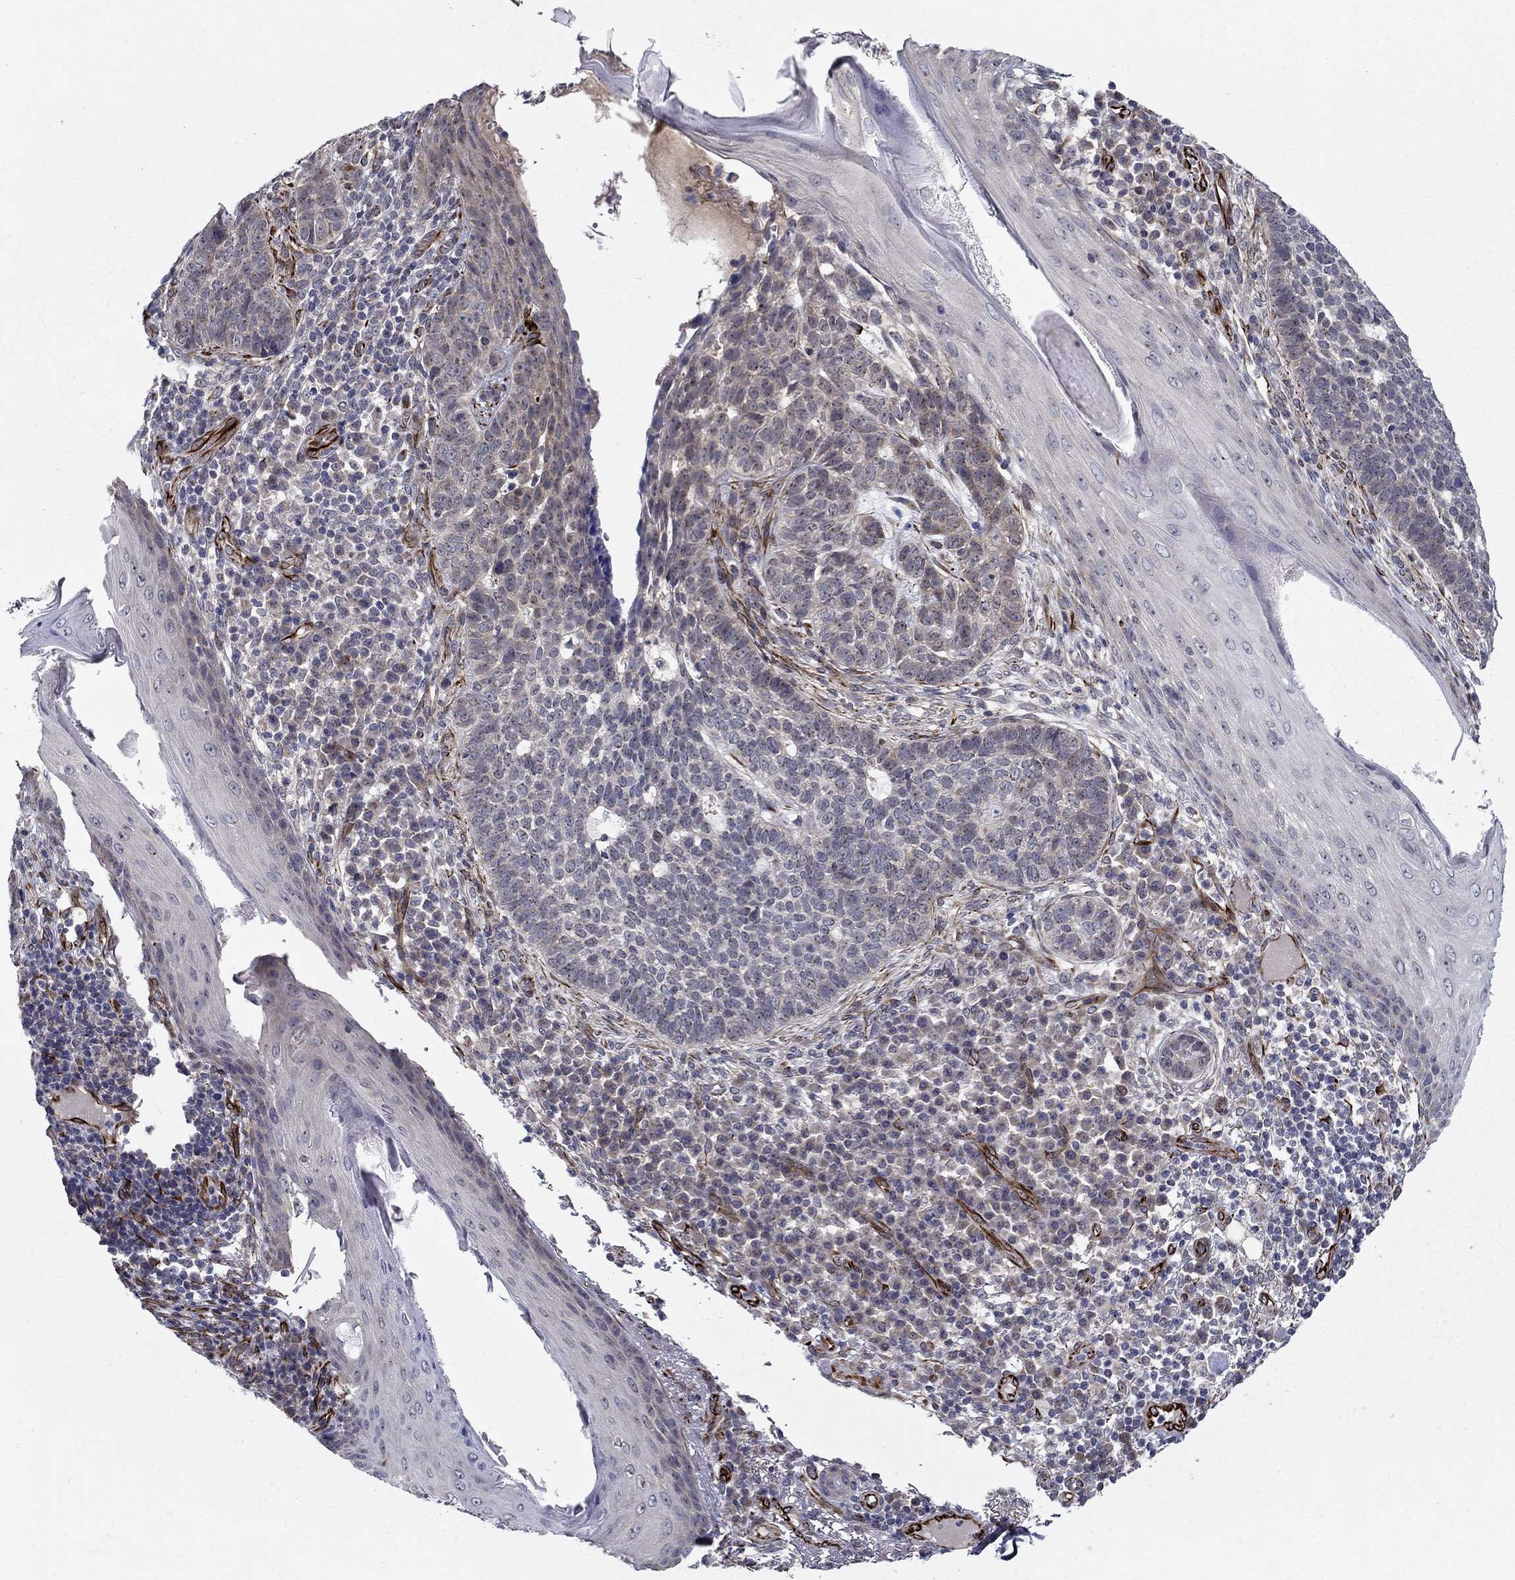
{"staining": {"intensity": "weak", "quantity": "<25%", "location": "cytoplasmic/membranous"}, "tissue": "skin cancer", "cell_type": "Tumor cells", "image_type": "cancer", "snomed": [{"axis": "morphology", "description": "Basal cell carcinoma"}, {"axis": "topography", "description": "Skin"}], "caption": "There is no significant staining in tumor cells of skin basal cell carcinoma.", "gene": "LACTB2", "patient": {"sex": "female", "age": 69}}